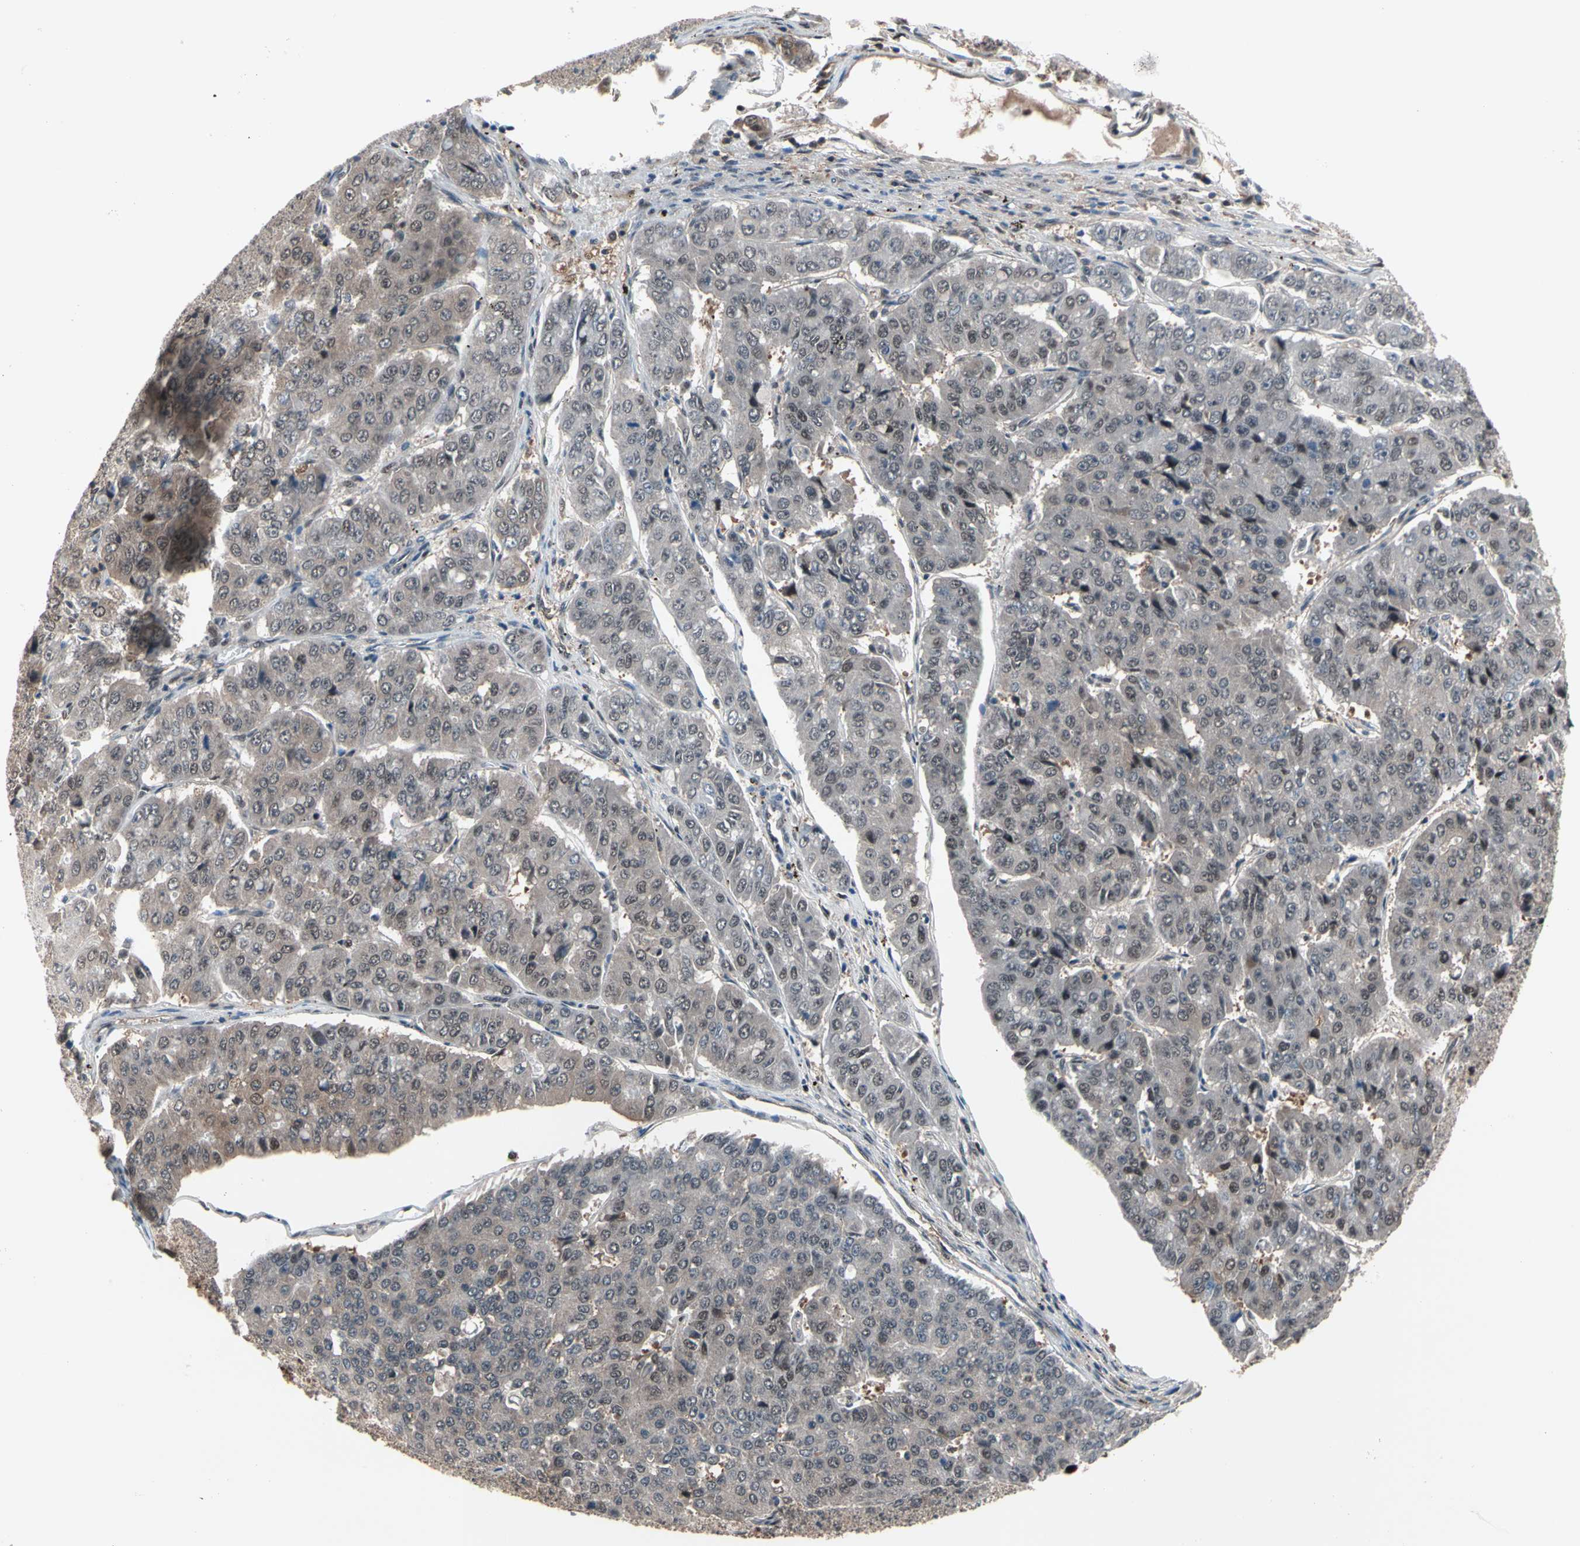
{"staining": {"intensity": "weak", "quantity": "25%-75%", "location": "cytoplasmic/membranous,nuclear"}, "tissue": "pancreatic cancer", "cell_type": "Tumor cells", "image_type": "cancer", "snomed": [{"axis": "morphology", "description": "Adenocarcinoma, NOS"}, {"axis": "topography", "description": "Pancreas"}], "caption": "Brown immunohistochemical staining in pancreatic cancer shows weak cytoplasmic/membranous and nuclear expression in about 25%-75% of tumor cells.", "gene": "PSMA2", "patient": {"sex": "male", "age": 50}}